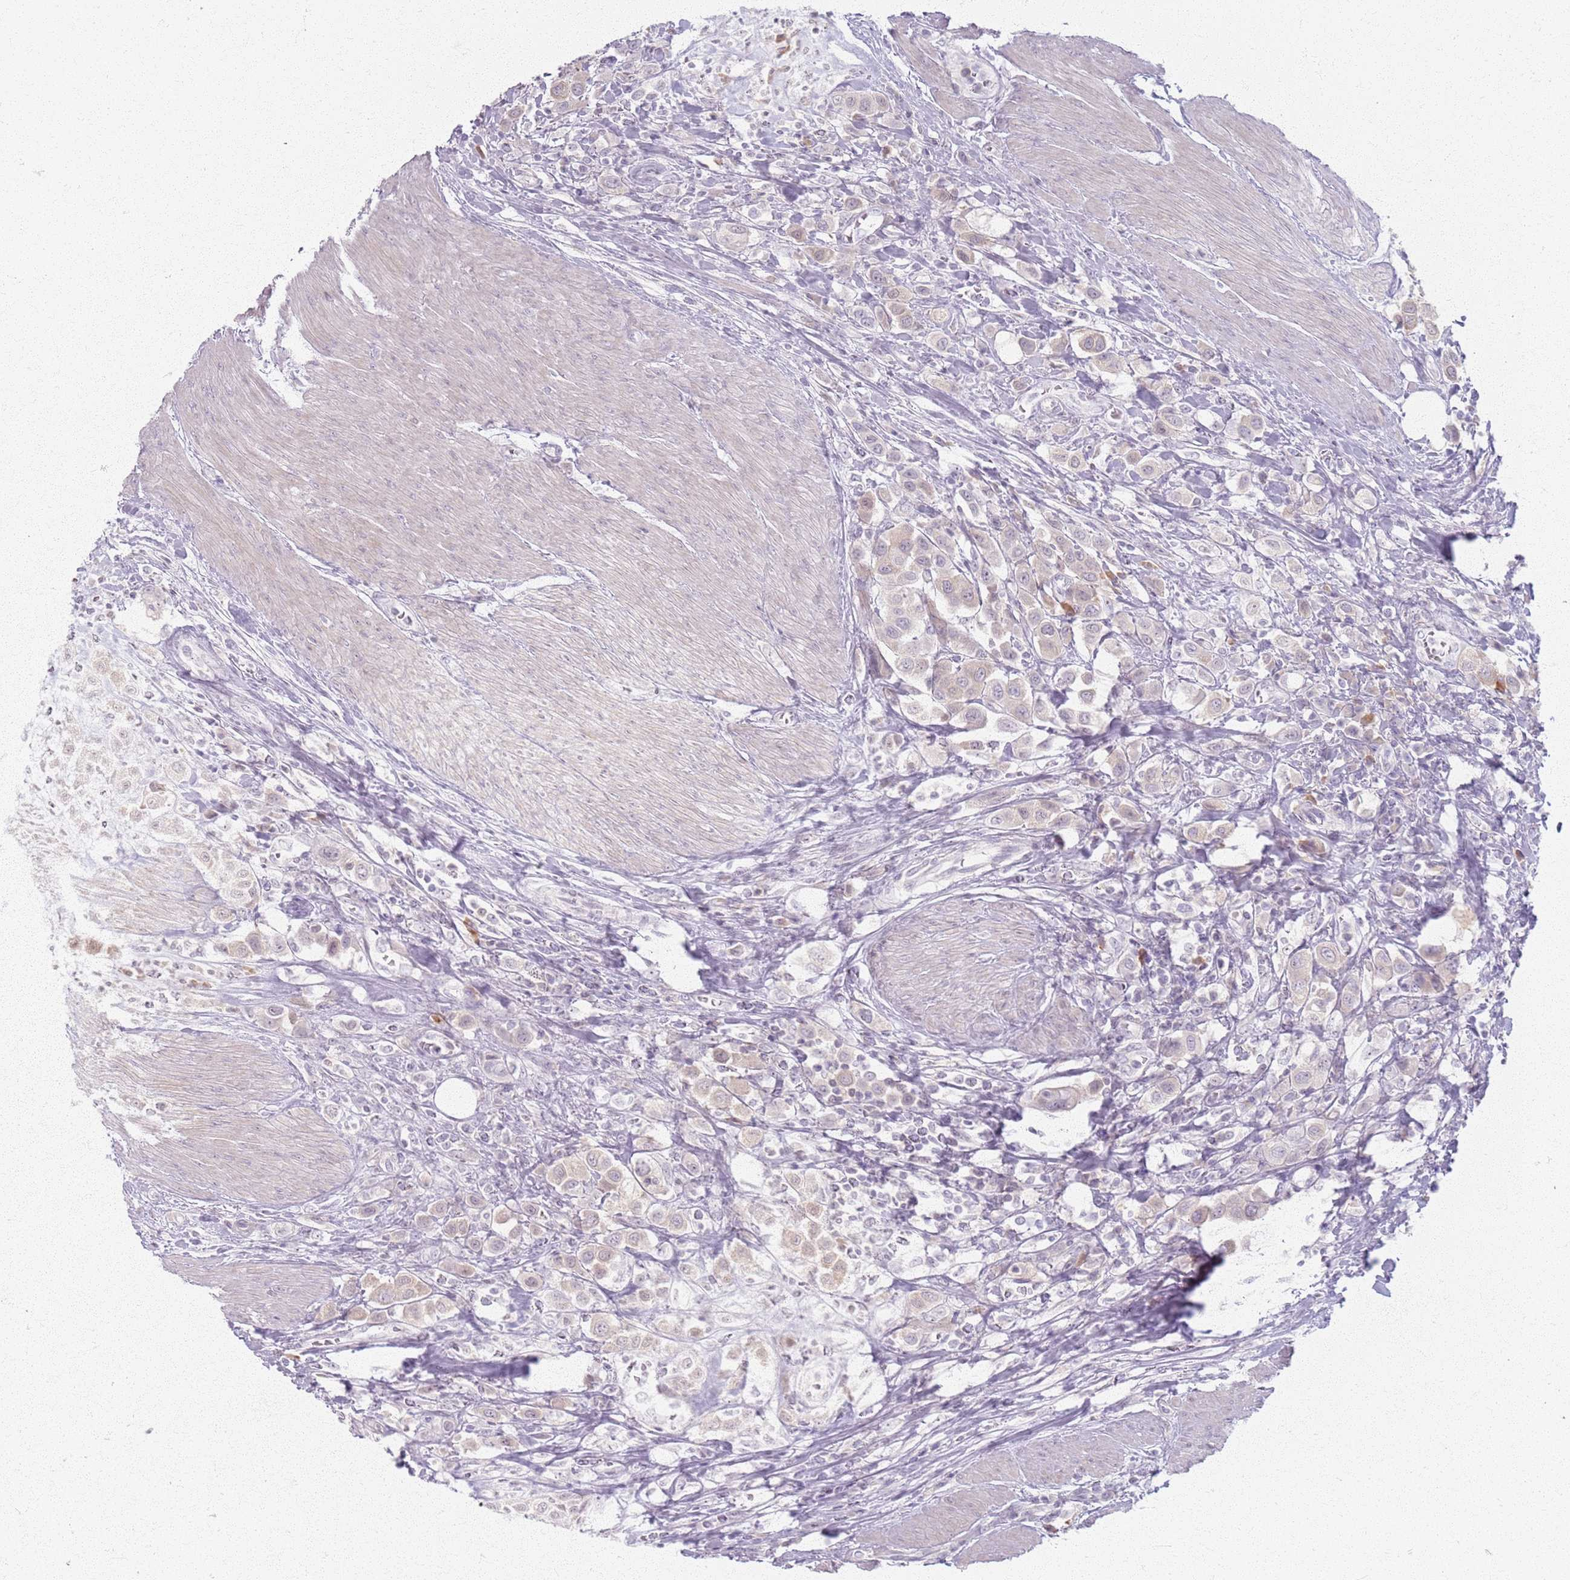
{"staining": {"intensity": "negative", "quantity": "none", "location": "none"}, "tissue": "urothelial cancer", "cell_type": "Tumor cells", "image_type": "cancer", "snomed": [{"axis": "morphology", "description": "Urothelial carcinoma, High grade"}, {"axis": "topography", "description": "Urinary bladder"}], "caption": "Tumor cells show no significant positivity in urothelial cancer.", "gene": "CRIPT", "patient": {"sex": "male", "age": 50}}